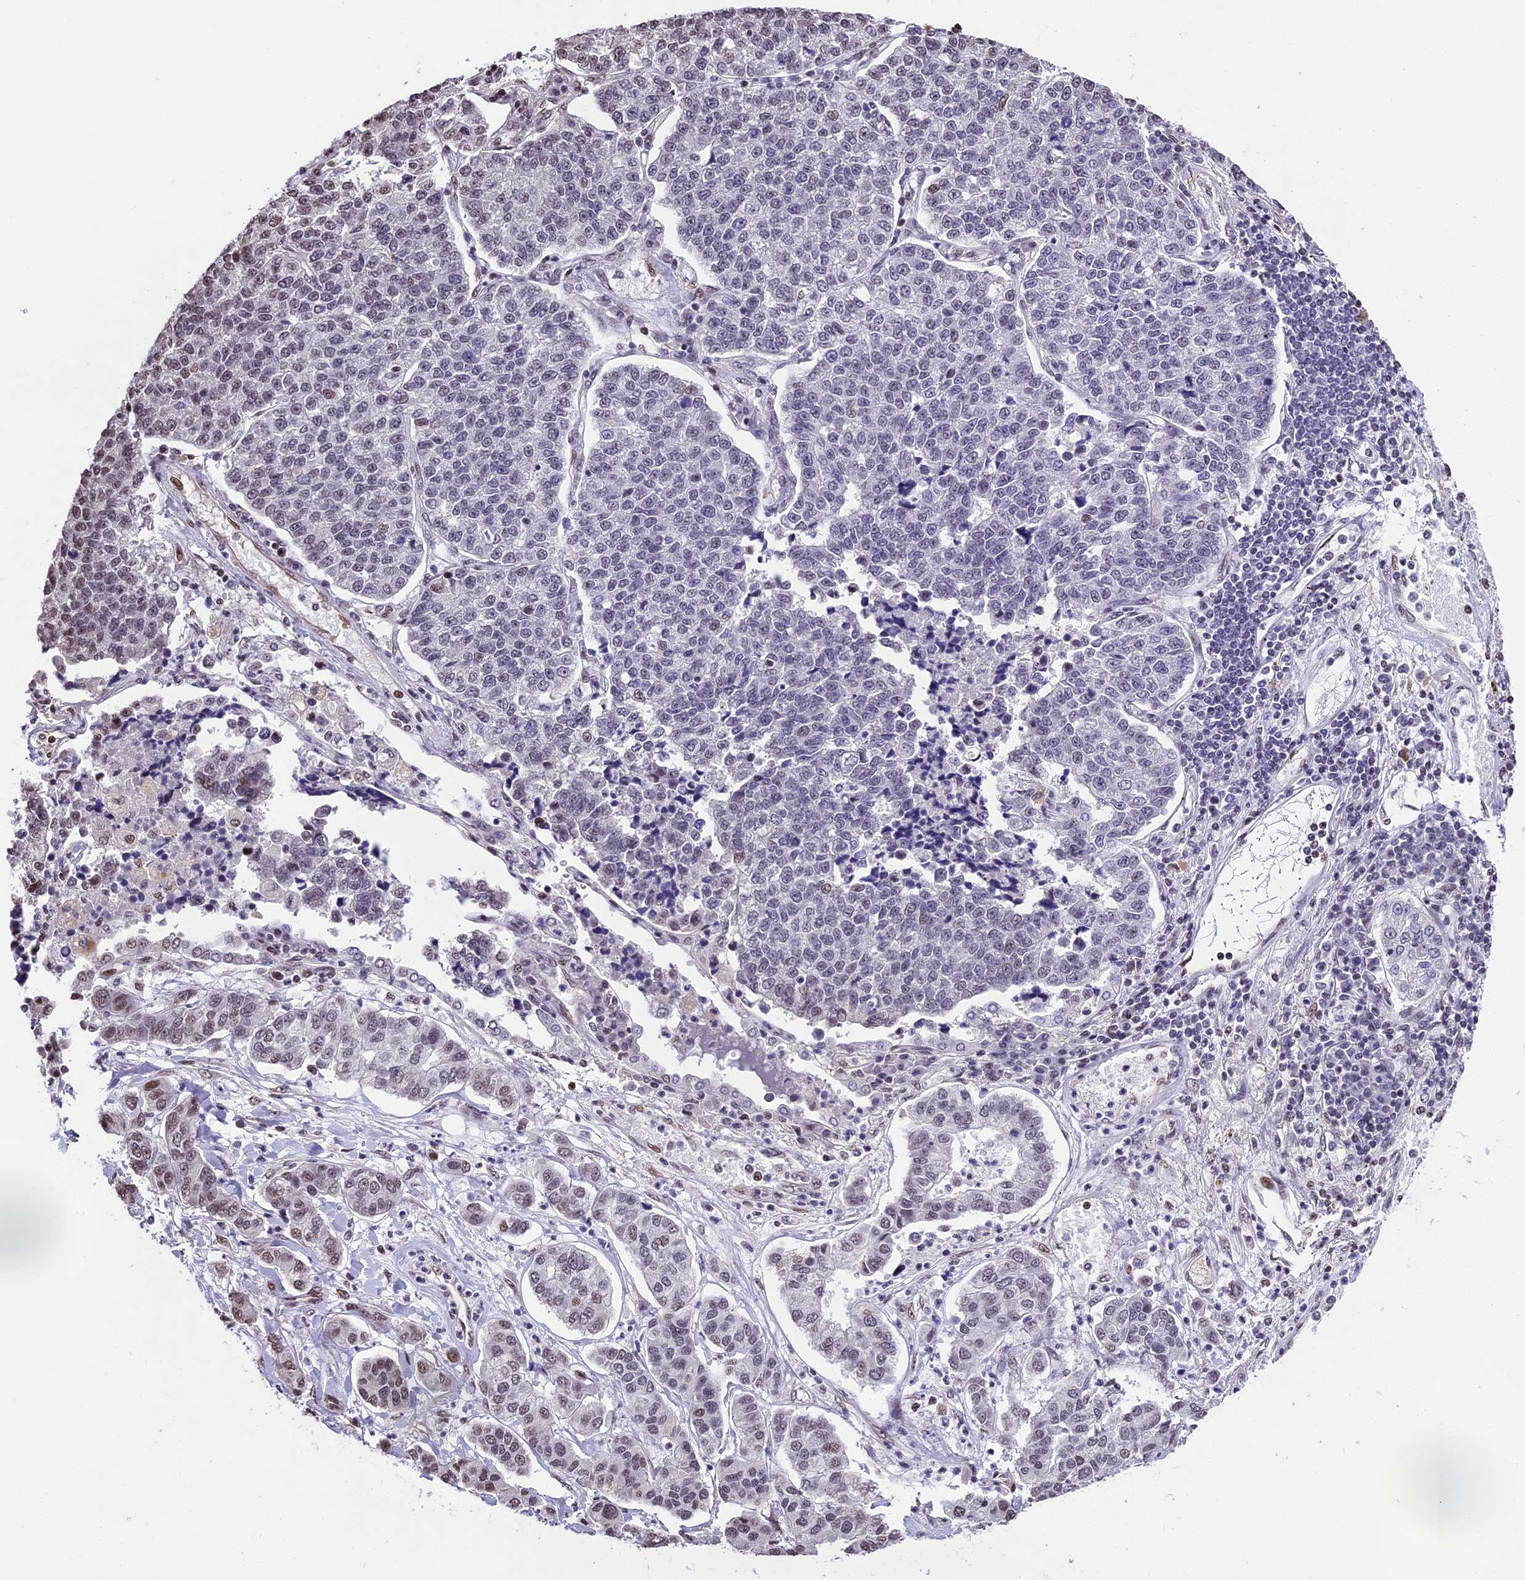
{"staining": {"intensity": "weak", "quantity": "<25%", "location": "nuclear"}, "tissue": "lung cancer", "cell_type": "Tumor cells", "image_type": "cancer", "snomed": [{"axis": "morphology", "description": "Adenocarcinoma, NOS"}, {"axis": "topography", "description": "Lung"}], "caption": "A histopathology image of human lung adenocarcinoma is negative for staining in tumor cells.", "gene": "POLR3E", "patient": {"sex": "male", "age": 49}}